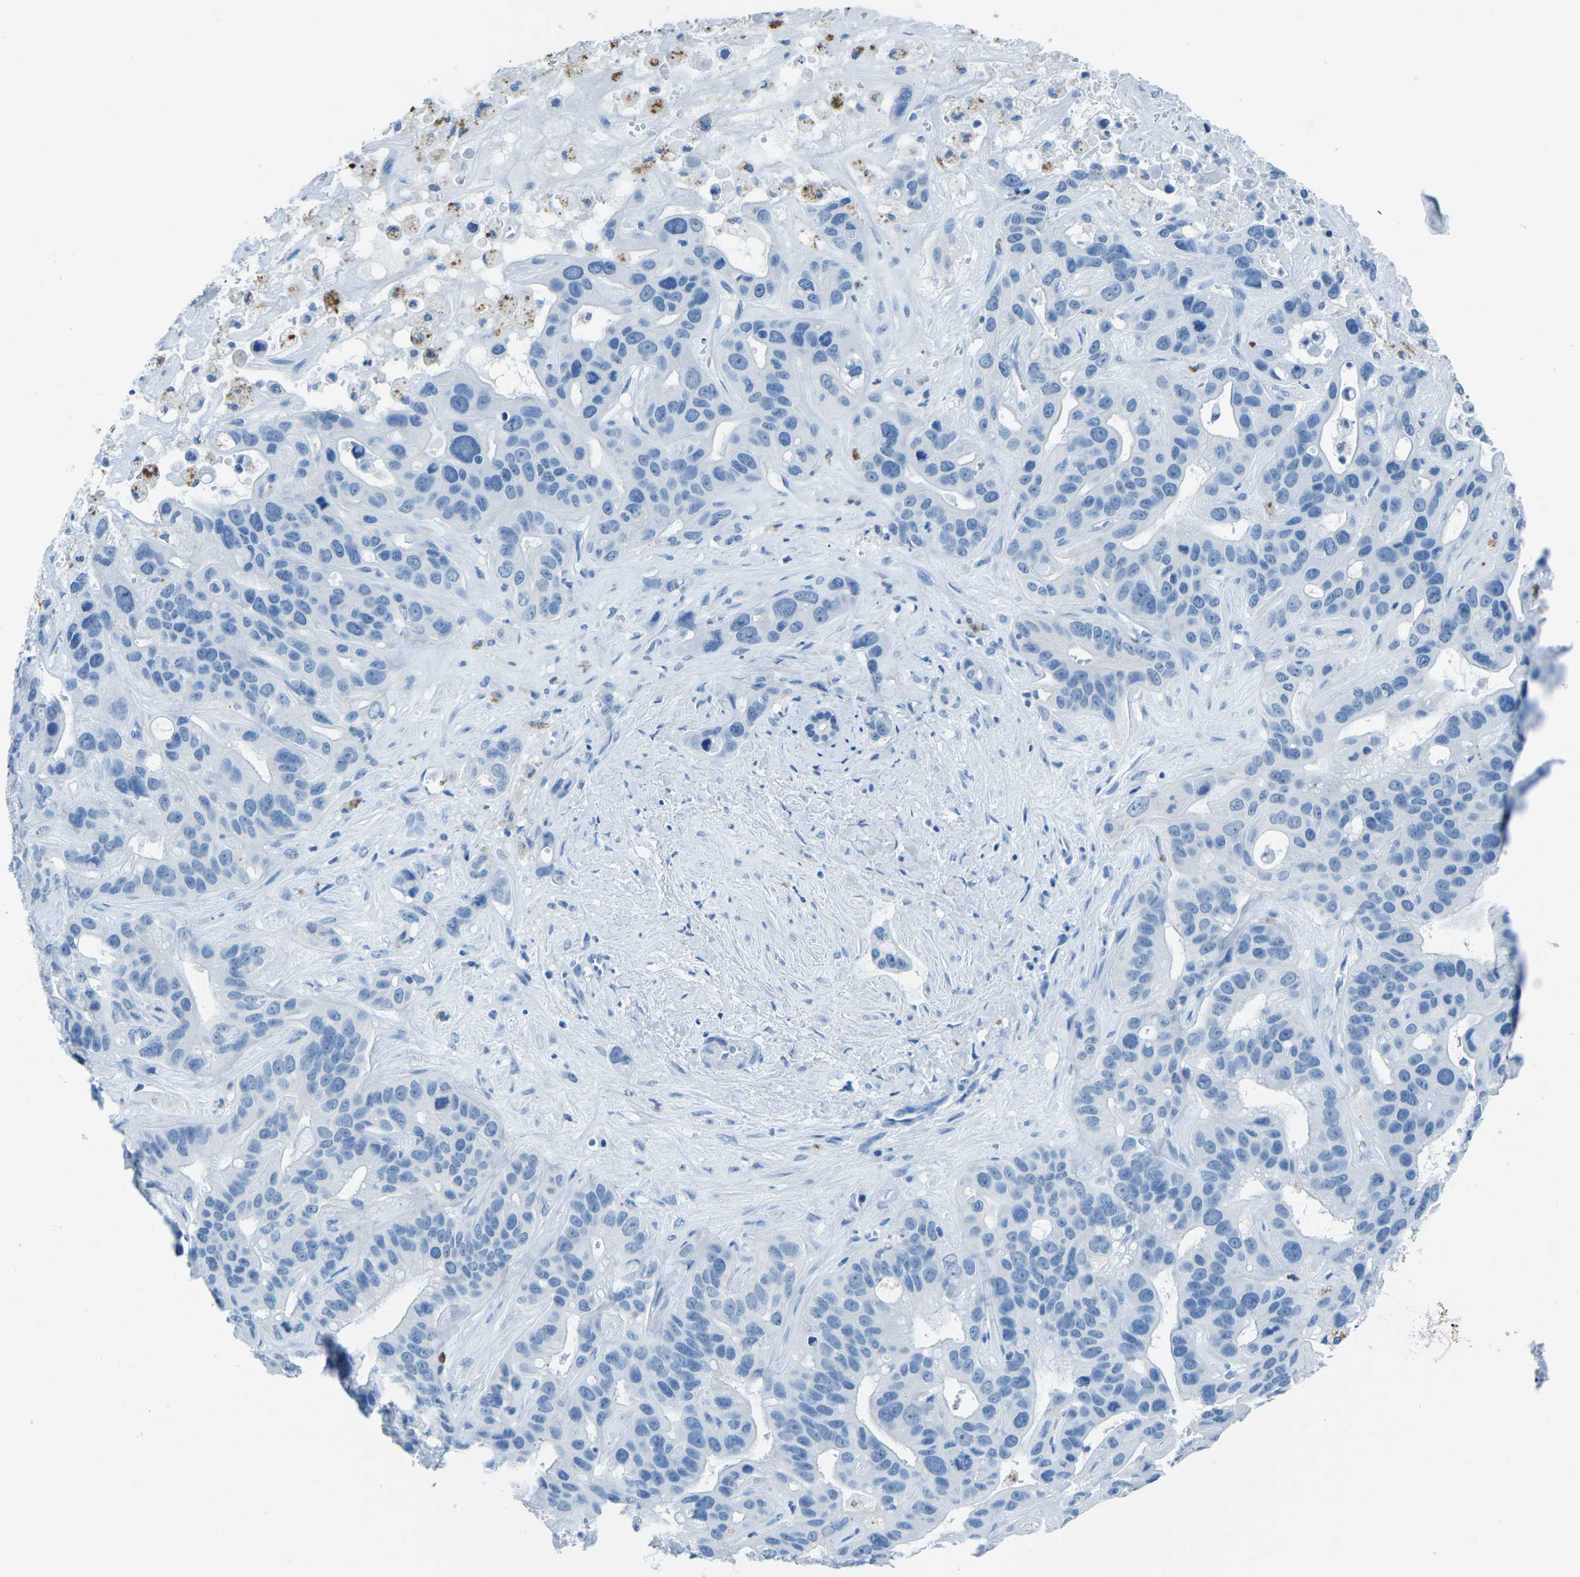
{"staining": {"intensity": "negative", "quantity": "none", "location": "none"}, "tissue": "liver cancer", "cell_type": "Tumor cells", "image_type": "cancer", "snomed": [{"axis": "morphology", "description": "Cholangiocarcinoma"}, {"axis": "topography", "description": "Liver"}], "caption": "High power microscopy photomicrograph of an IHC image of liver cancer, revealing no significant positivity in tumor cells.", "gene": "MYH8", "patient": {"sex": "female", "age": 65}}